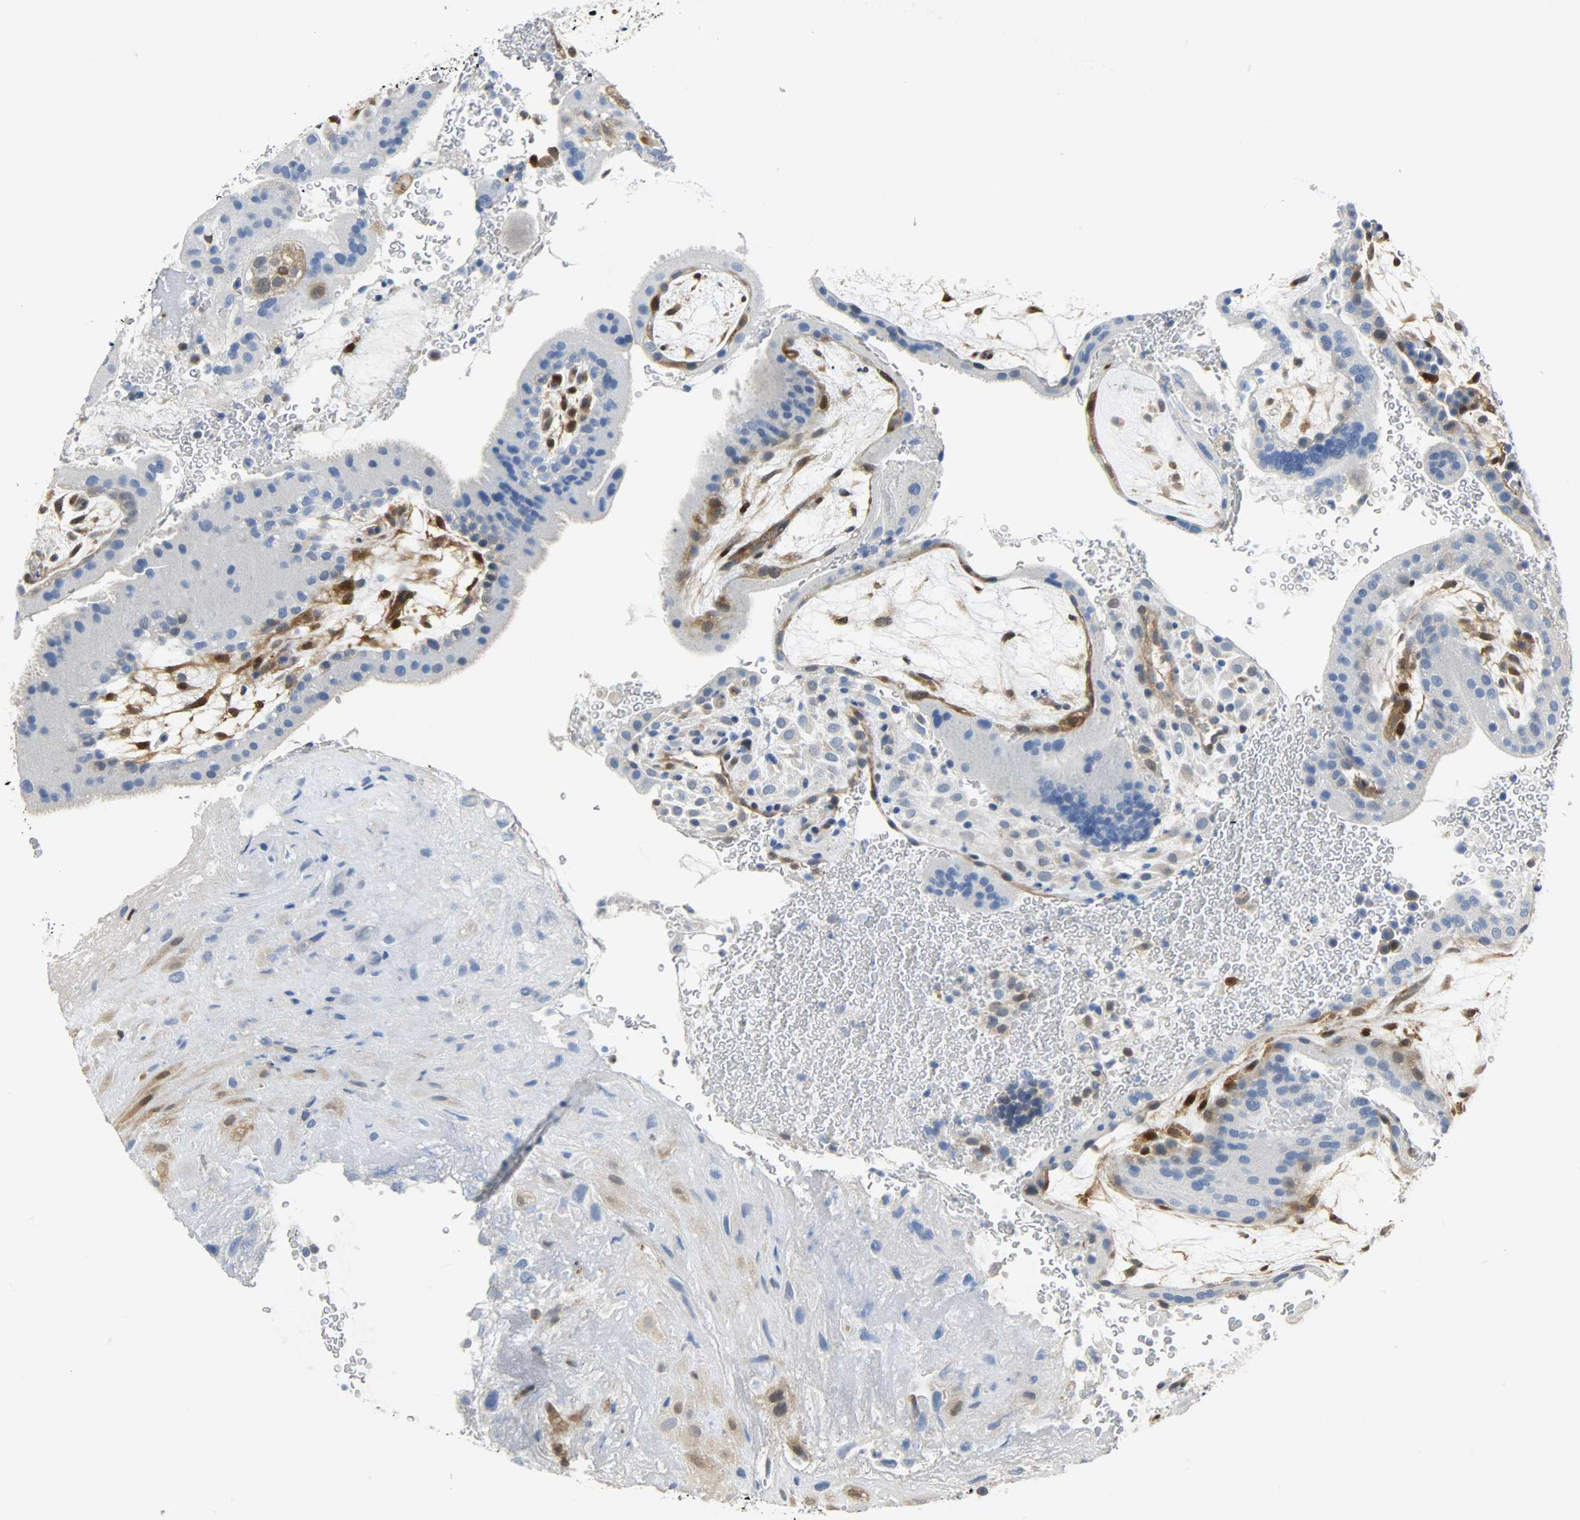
{"staining": {"intensity": "moderate", "quantity": "<25%", "location": "cytoplasmic/membranous"}, "tissue": "placenta", "cell_type": "Decidual cells", "image_type": "normal", "snomed": [{"axis": "morphology", "description": "Normal tissue, NOS"}, {"axis": "topography", "description": "Placenta"}], "caption": "Immunohistochemistry (IHC) micrograph of benign human placenta stained for a protein (brown), which demonstrates low levels of moderate cytoplasmic/membranous positivity in approximately <25% of decidual cells.", "gene": "EIF4EBP1", "patient": {"sex": "female", "age": 19}}